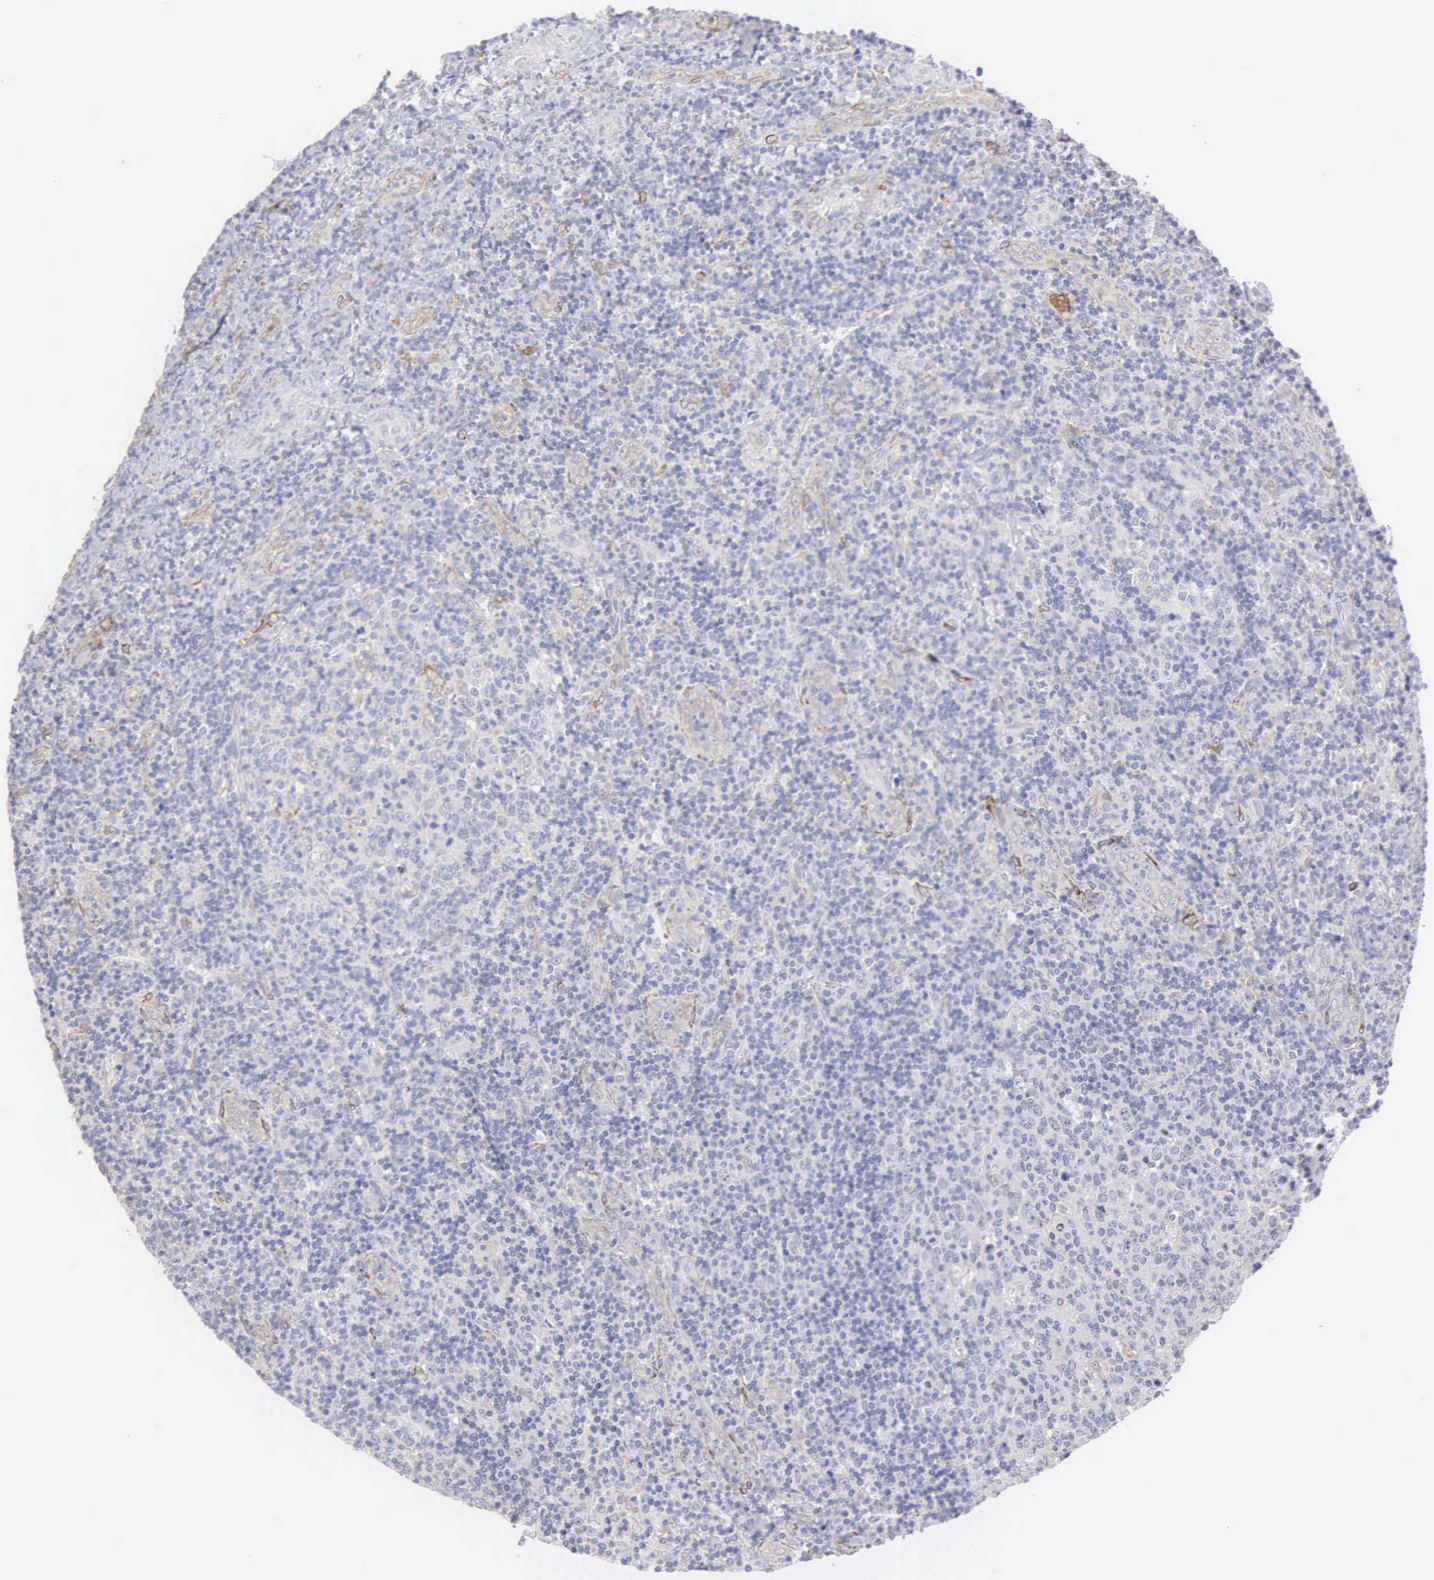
{"staining": {"intensity": "negative", "quantity": "none", "location": "none"}, "tissue": "tonsil", "cell_type": "Germinal center cells", "image_type": "normal", "snomed": [{"axis": "morphology", "description": "Normal tissue, NOS"}, {"axis": "topography", "description": "Tonsil"}], "caption": "Immunohistochemistry (IHC) of unremarkable human tonsil reveals no staining in germinal center cells. Nuclei are stained in blue.", "gene": "LIN52", "patient": {"sex": "female", "age": 3}}